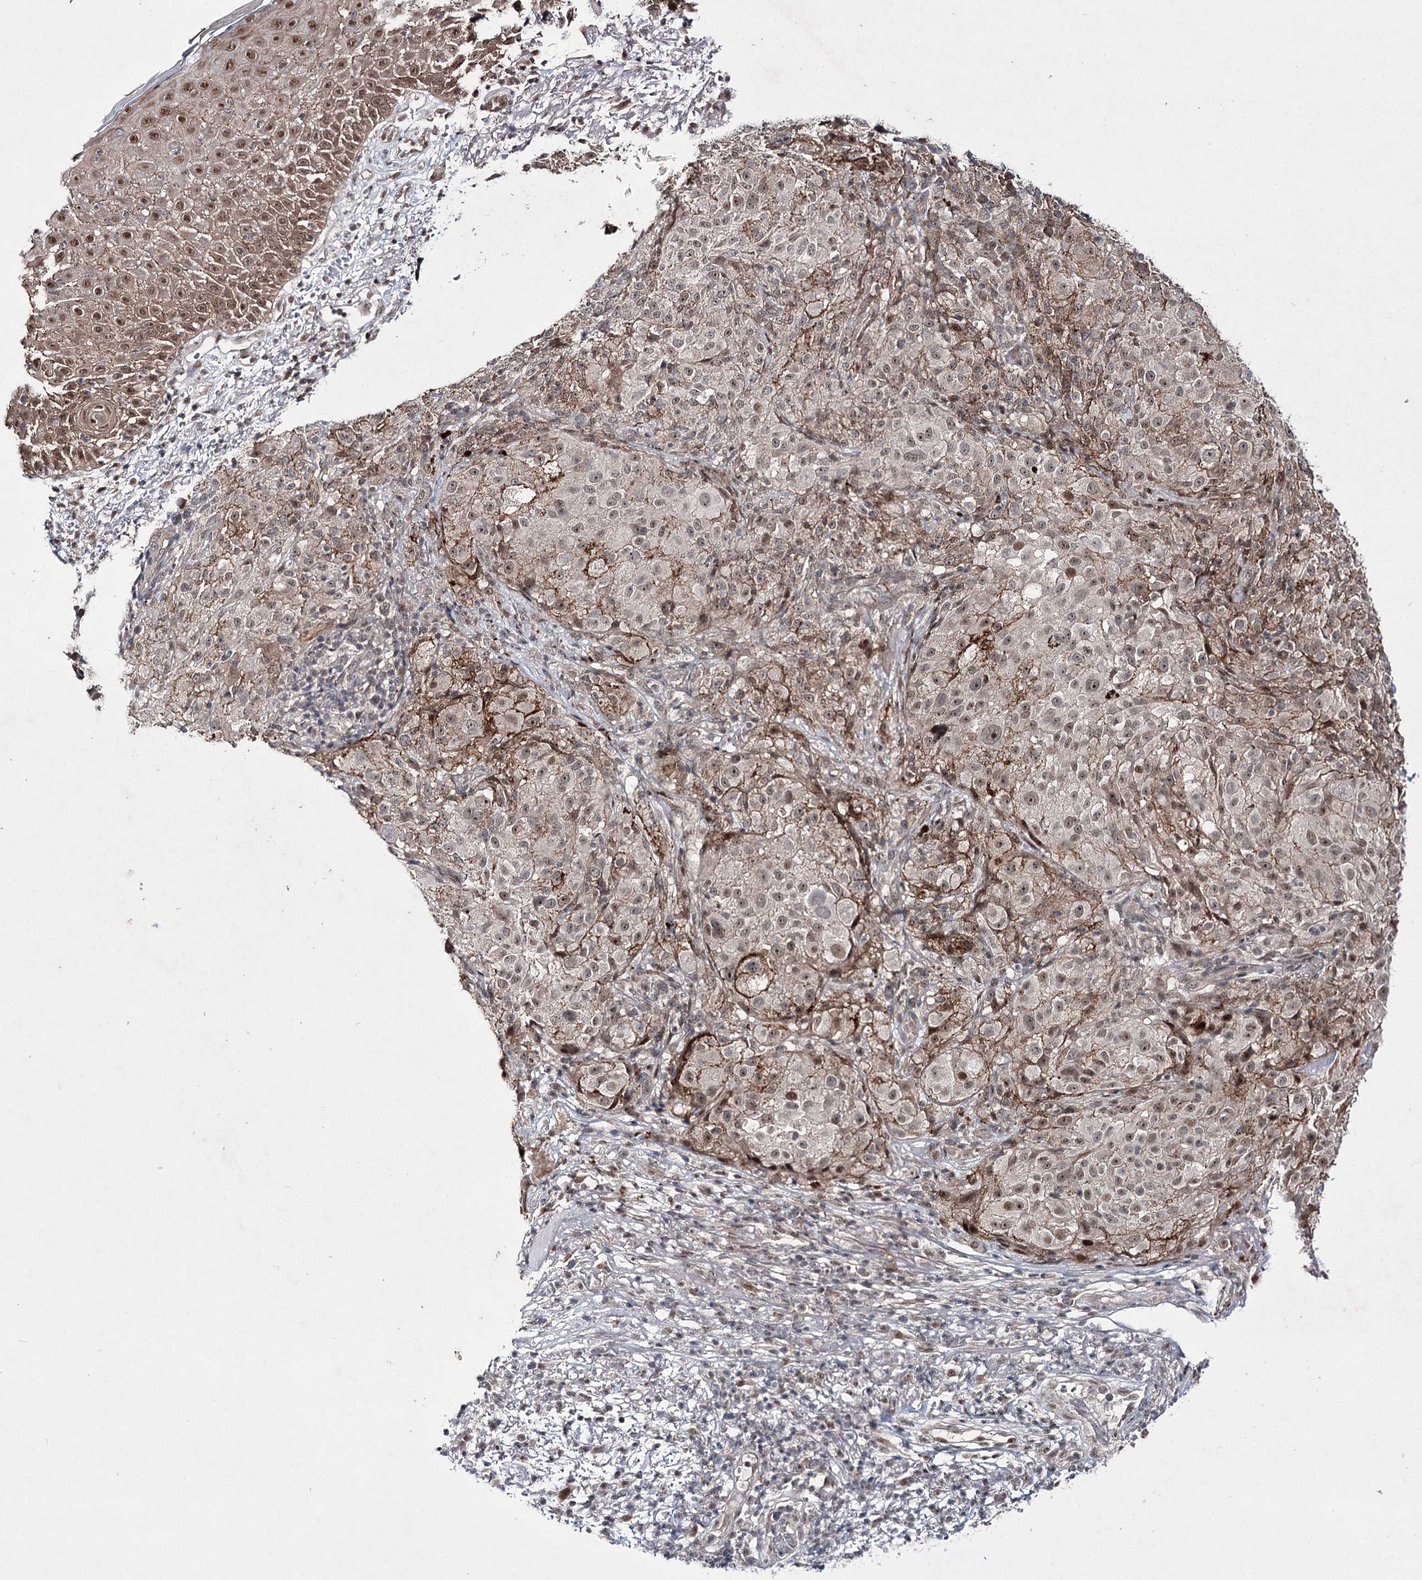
{"staining": {"intensity": "moderate", "quantity": ">75%", "location": "cytoplasmic/membranous,nuclear"}, "tissue": "melanoma", "cell_type": "Tumor cells", "image_type": "cancer", "snomed": [{"axis": "morphology", "description": "Necrosis, NOS"}, {"axis": "morphology", "description": "Malignant melanoma, NOS"}, {"axis": "topography", "description": "Skin"}], "caption": "Protein expression by immunohistochemistry (IHC) displays moderate cytoplasmic/membranous and nuclear expression in about >75% of tumor cells in malignant melanoma.", "gene": "HOXC11", "patient": {"sex": "female", "age": 87}}